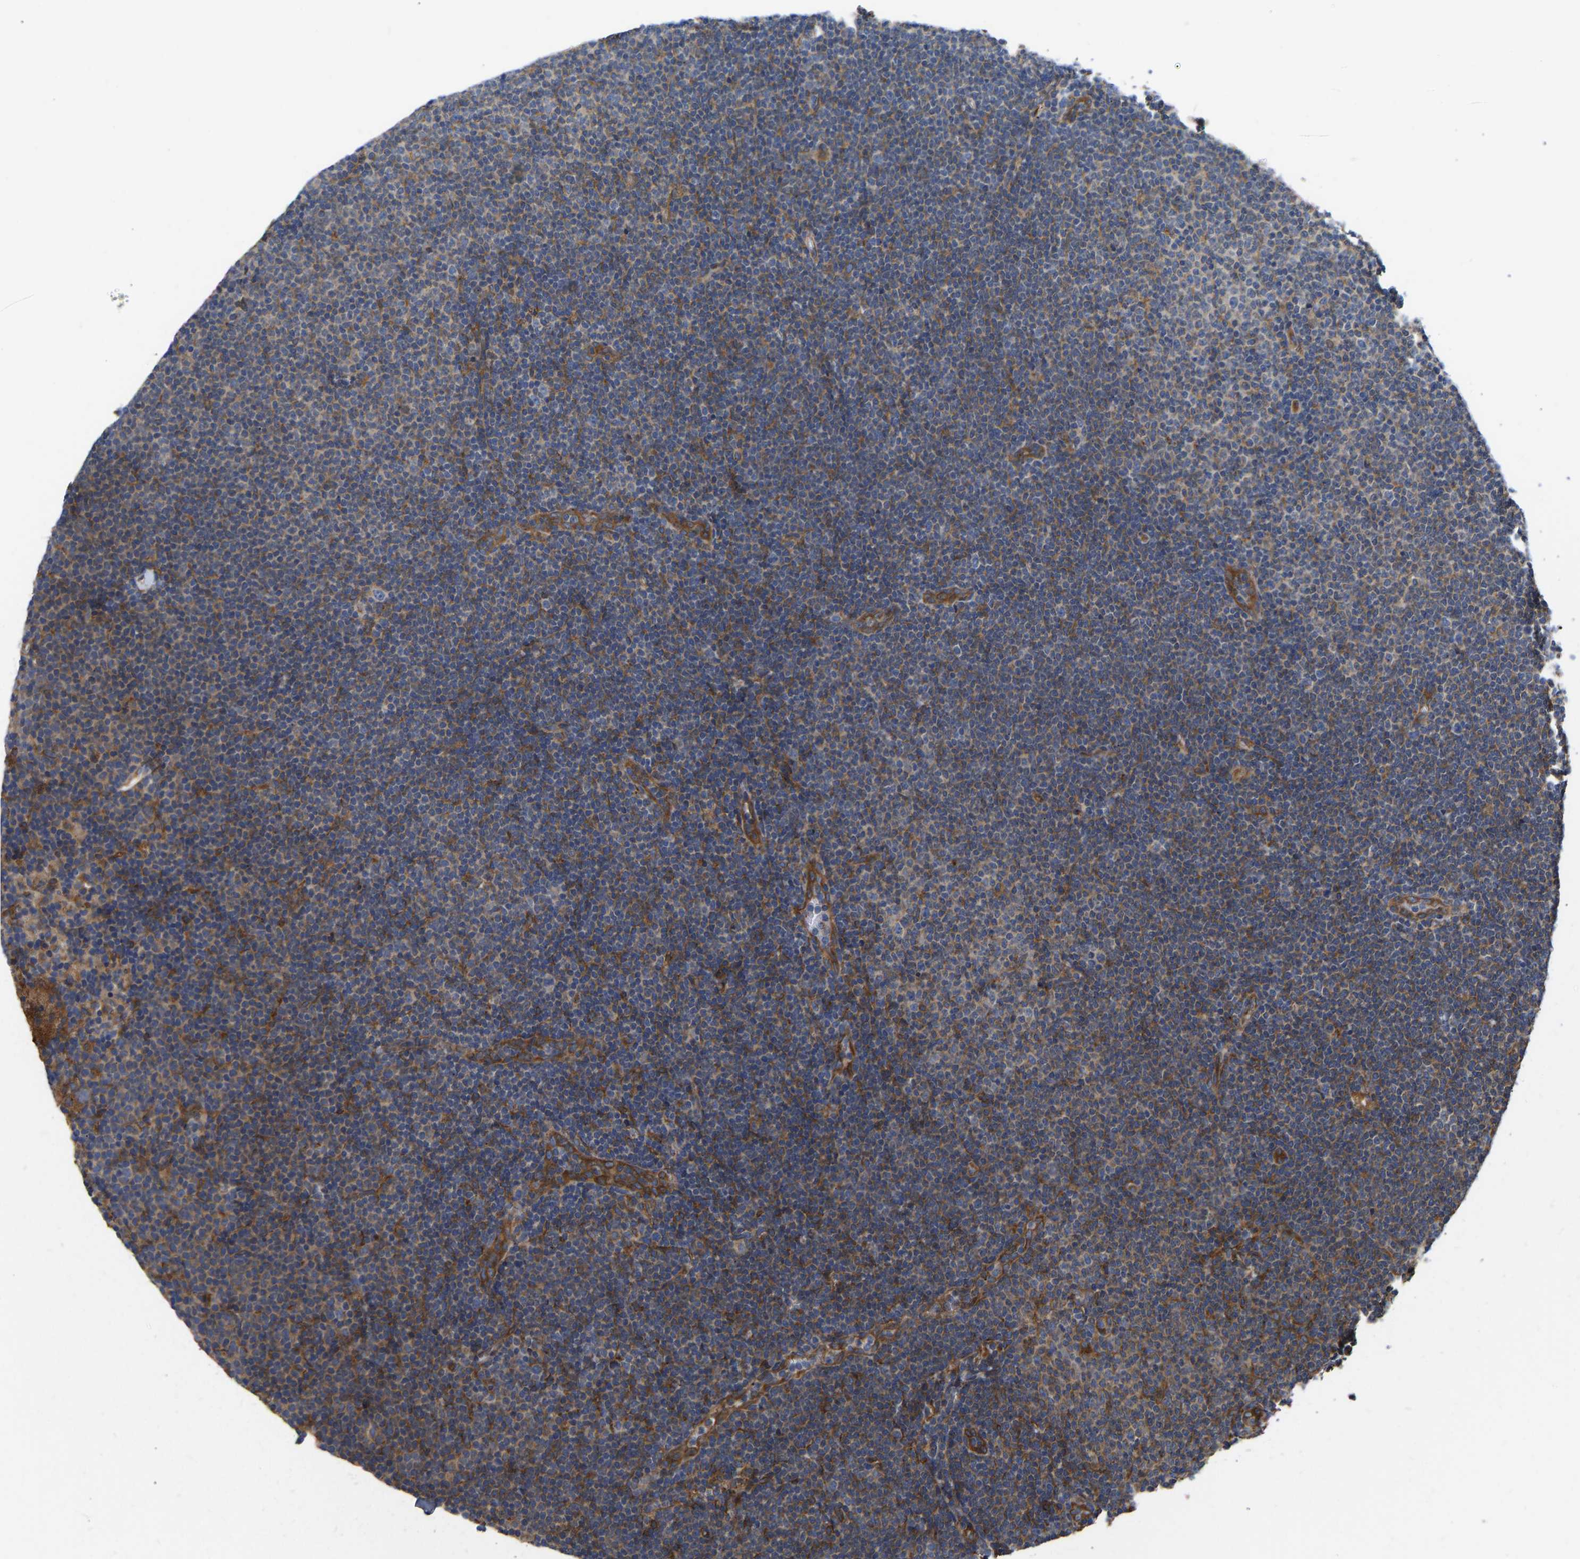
{"staining": {"intensity": "moderate", "quantity": "<25%", "location": "cytoplasmic/membranous"}, "tissue": "lymphoma", "cell_type": "Tumor cells", "image_type": "cancer", "snomed": [{"axis": "morphology", "description": "Malignant lymphoma, non-Hodgkin's type, Low grade"}, {"axis": "topography", "description": "Lymph node"}], "caption": "The histopathology image displays a brown stain indicating the presence of a protein in the cytoplasmic/membranous of tumor cells in lymphoma.", "gene": "FLNB", "patient": {"sex": "female", "age": 53}}